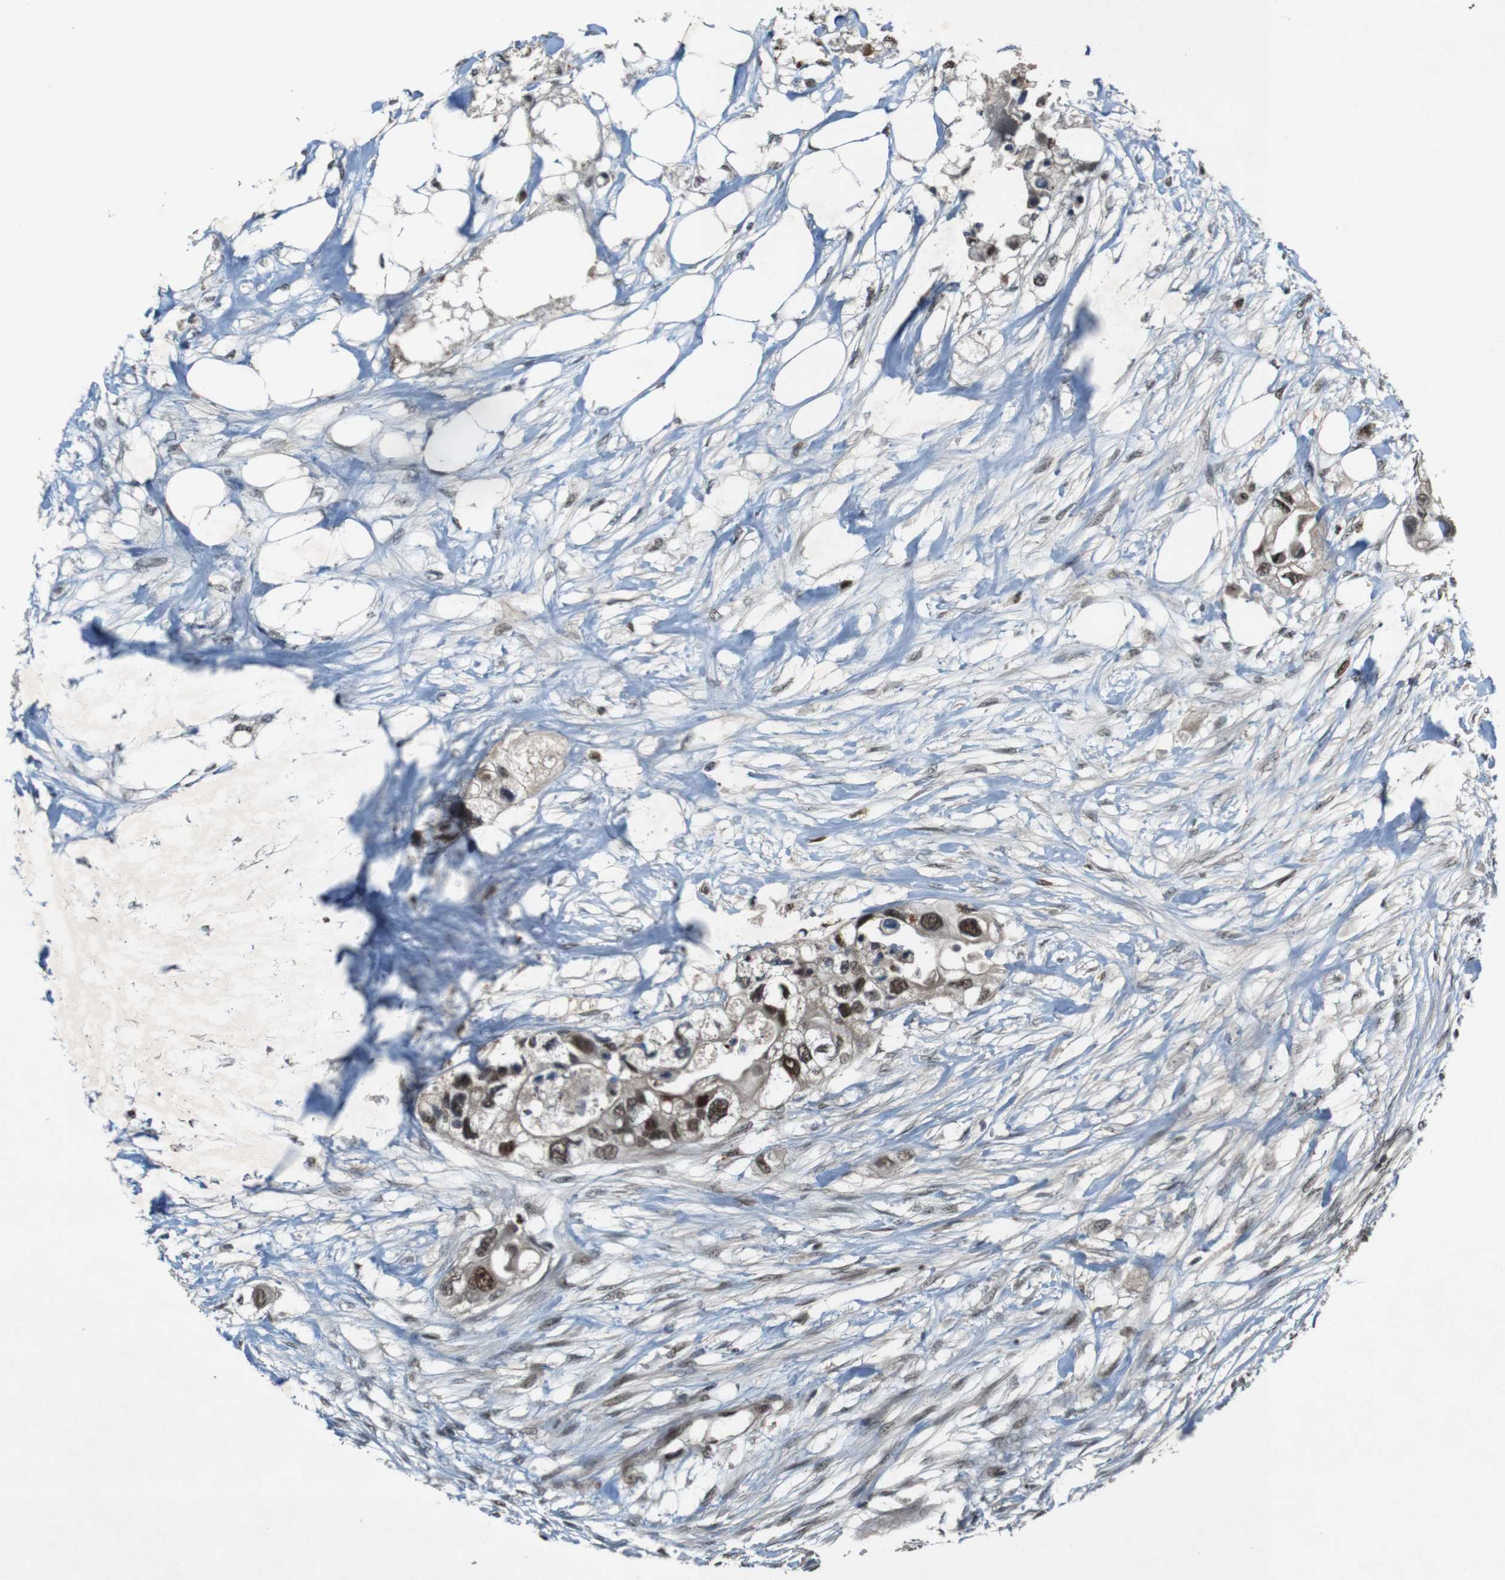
{"staining": {"intensity": "moderate", "quantity": ">75%", "location": "nuclear"}, "tissue": "colorectal cancer", "cell_type": "Tumor cells", "image_type": "cancer", "snomed": [{"axis": "morphology", "description": "Adenocarcinoma, NOS"}, {"axis": "topography", "description": "Colon"}], "caption": "Moderate nuclear expression for a protein is present in about >75% of tumor cells of colorectal cancer using immunohistochemistry.", "gene": "MAPKAPK5", "patient": {"sex": "female", "age": 57}}